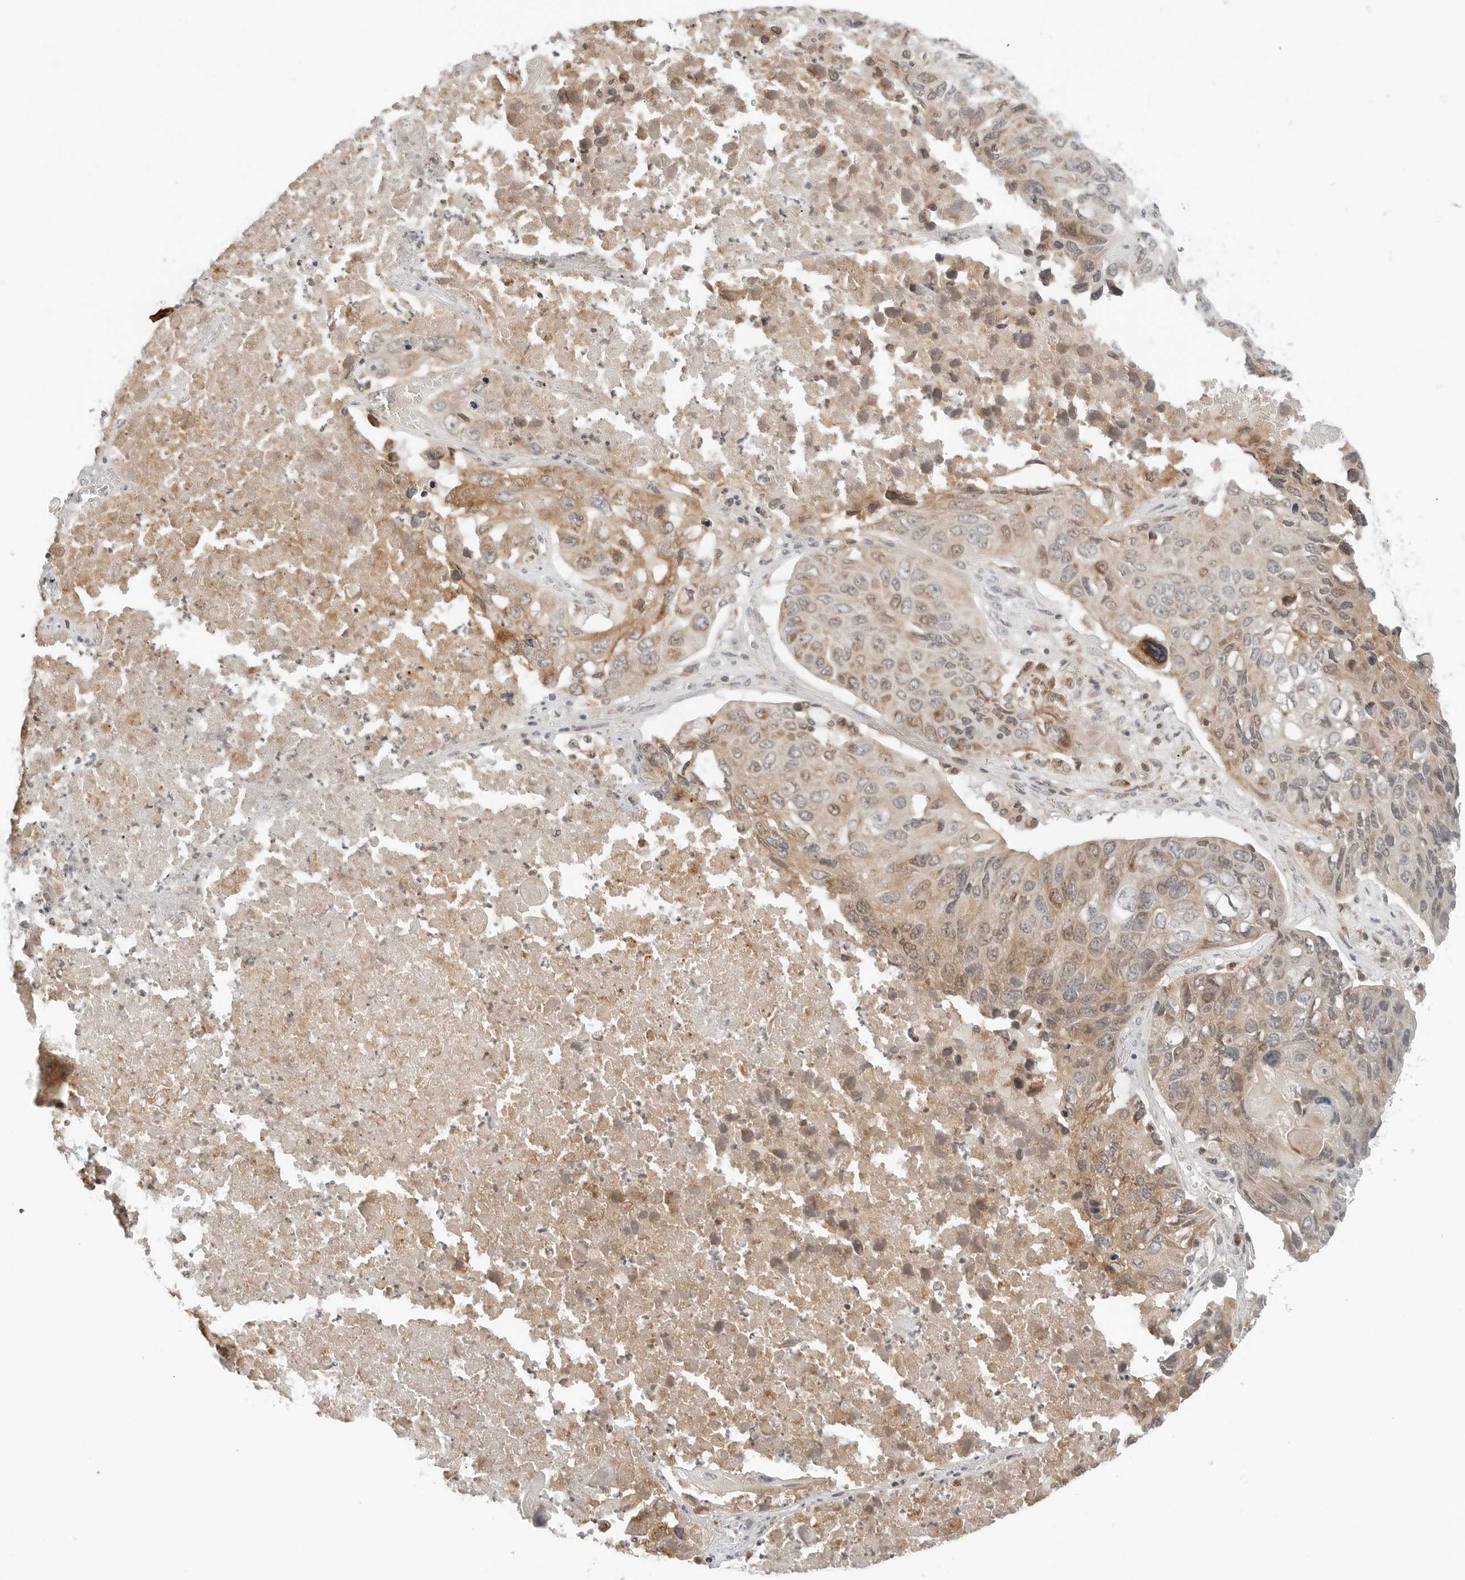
{"staining": {"intensity": "moderate", "quantity": ">75%", "location": "cytoplasmic/membranous,nuclear"}, "tissue": "lung cancer", "cell_type": "Tumor cells", "image_type": "cancer", "snomed": [{"axis": "morphology", "description": "Squamous cell carcinoma, NOS"}, {"axis": "topography", "description": "Lung"}], "caption": "Protein expression analysis of lung cancer exhibits moderate cytoplasmic/membranous and nuclear expression in approximately >75% of tumor cells.", "gene": "DYRK4", "patient": {"sex": "male", "age": 61}}